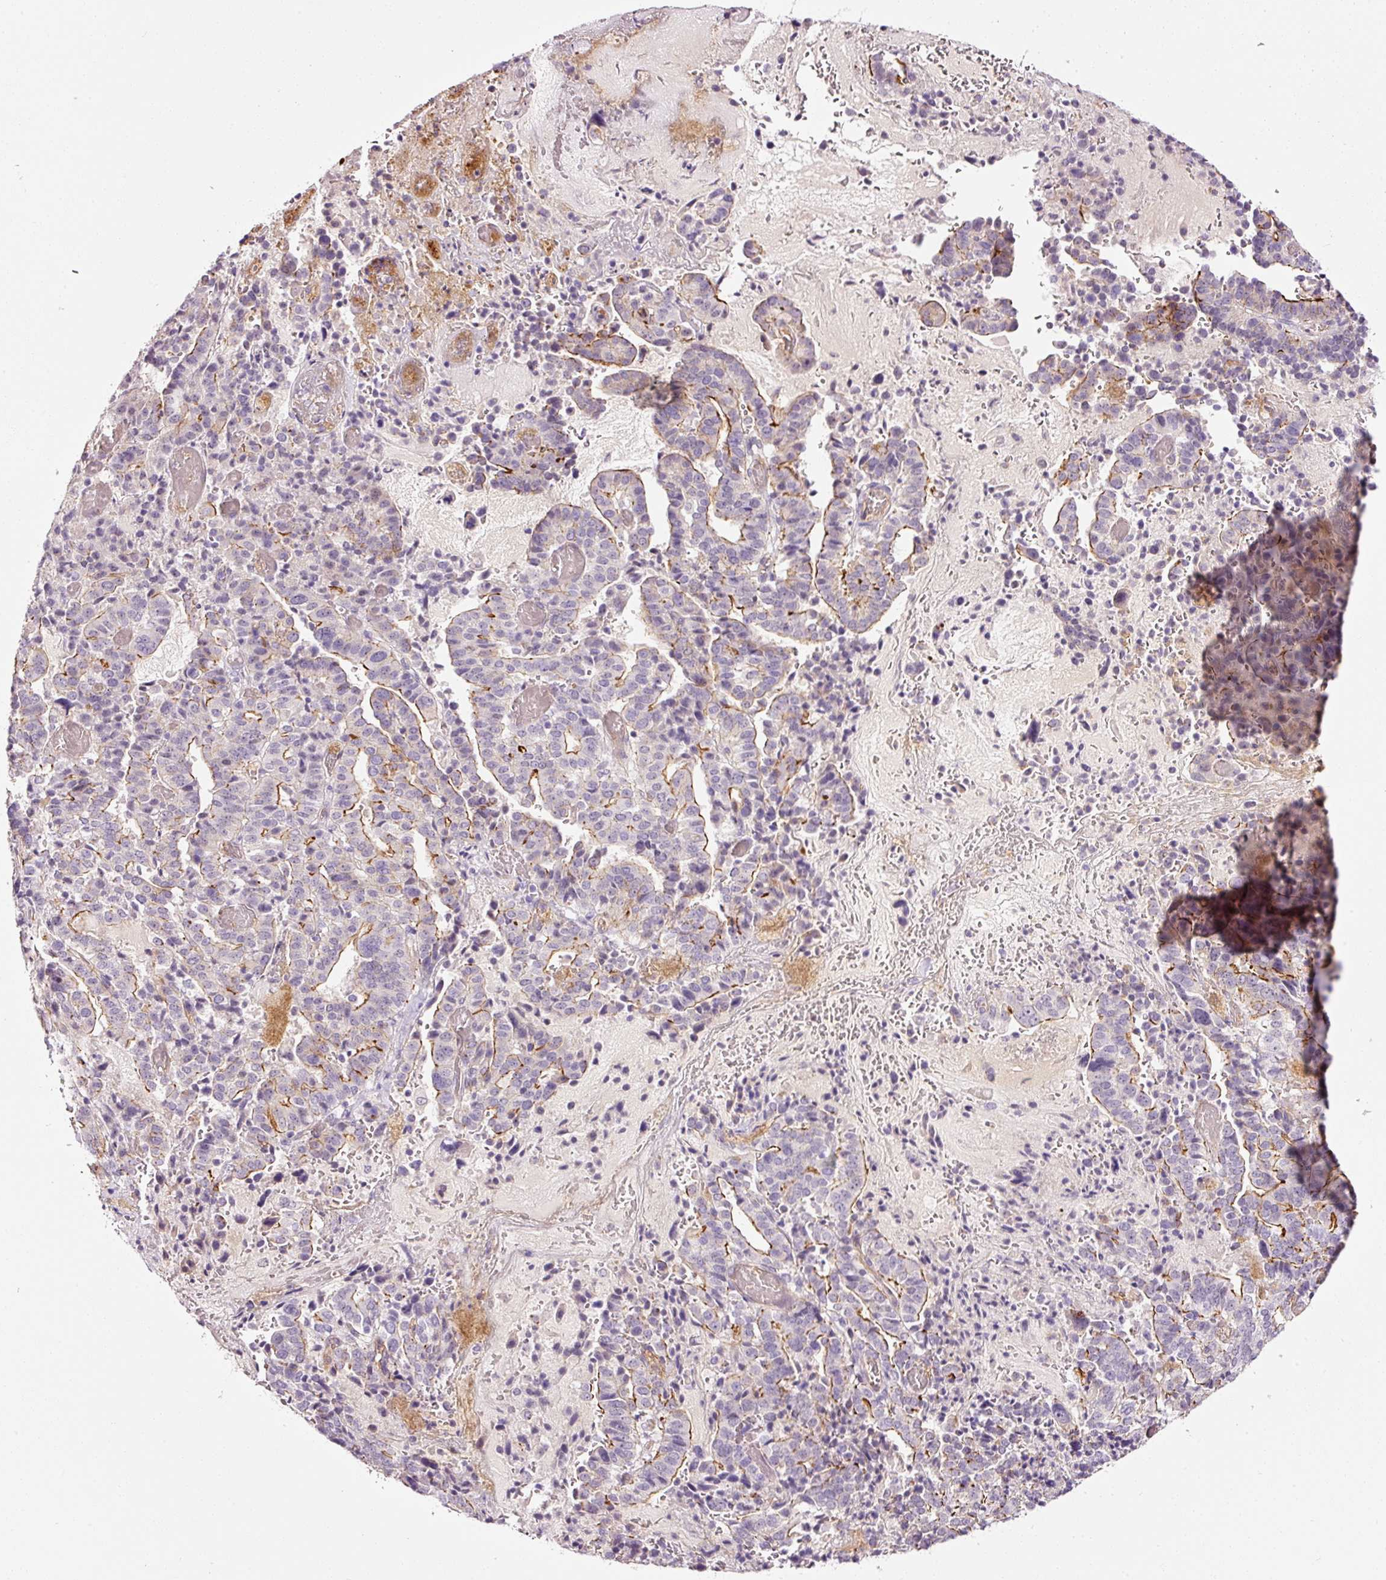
{"staining": {"intensity": "moderate", "quantity": "<25%", "location": "cytoplasmic/membranous"}, "tissue": "stomach cancer", "cell_type": "Tumor cells", "image_type": "cancer", "snomed": [{"axis": "morphology", "description": "Adenocarcinoma, NOS"}, {"axis": "topography", "description": "Stomach"}], "caption": "Adenocarcinoma (stomach) stained with DAB IHC exhibits low levels of moderate cytoplasmic/membranous staining in about <25% of tumor cells.", "gene": "ABCB4", "patient": {"sex": "male", "age": 48}}